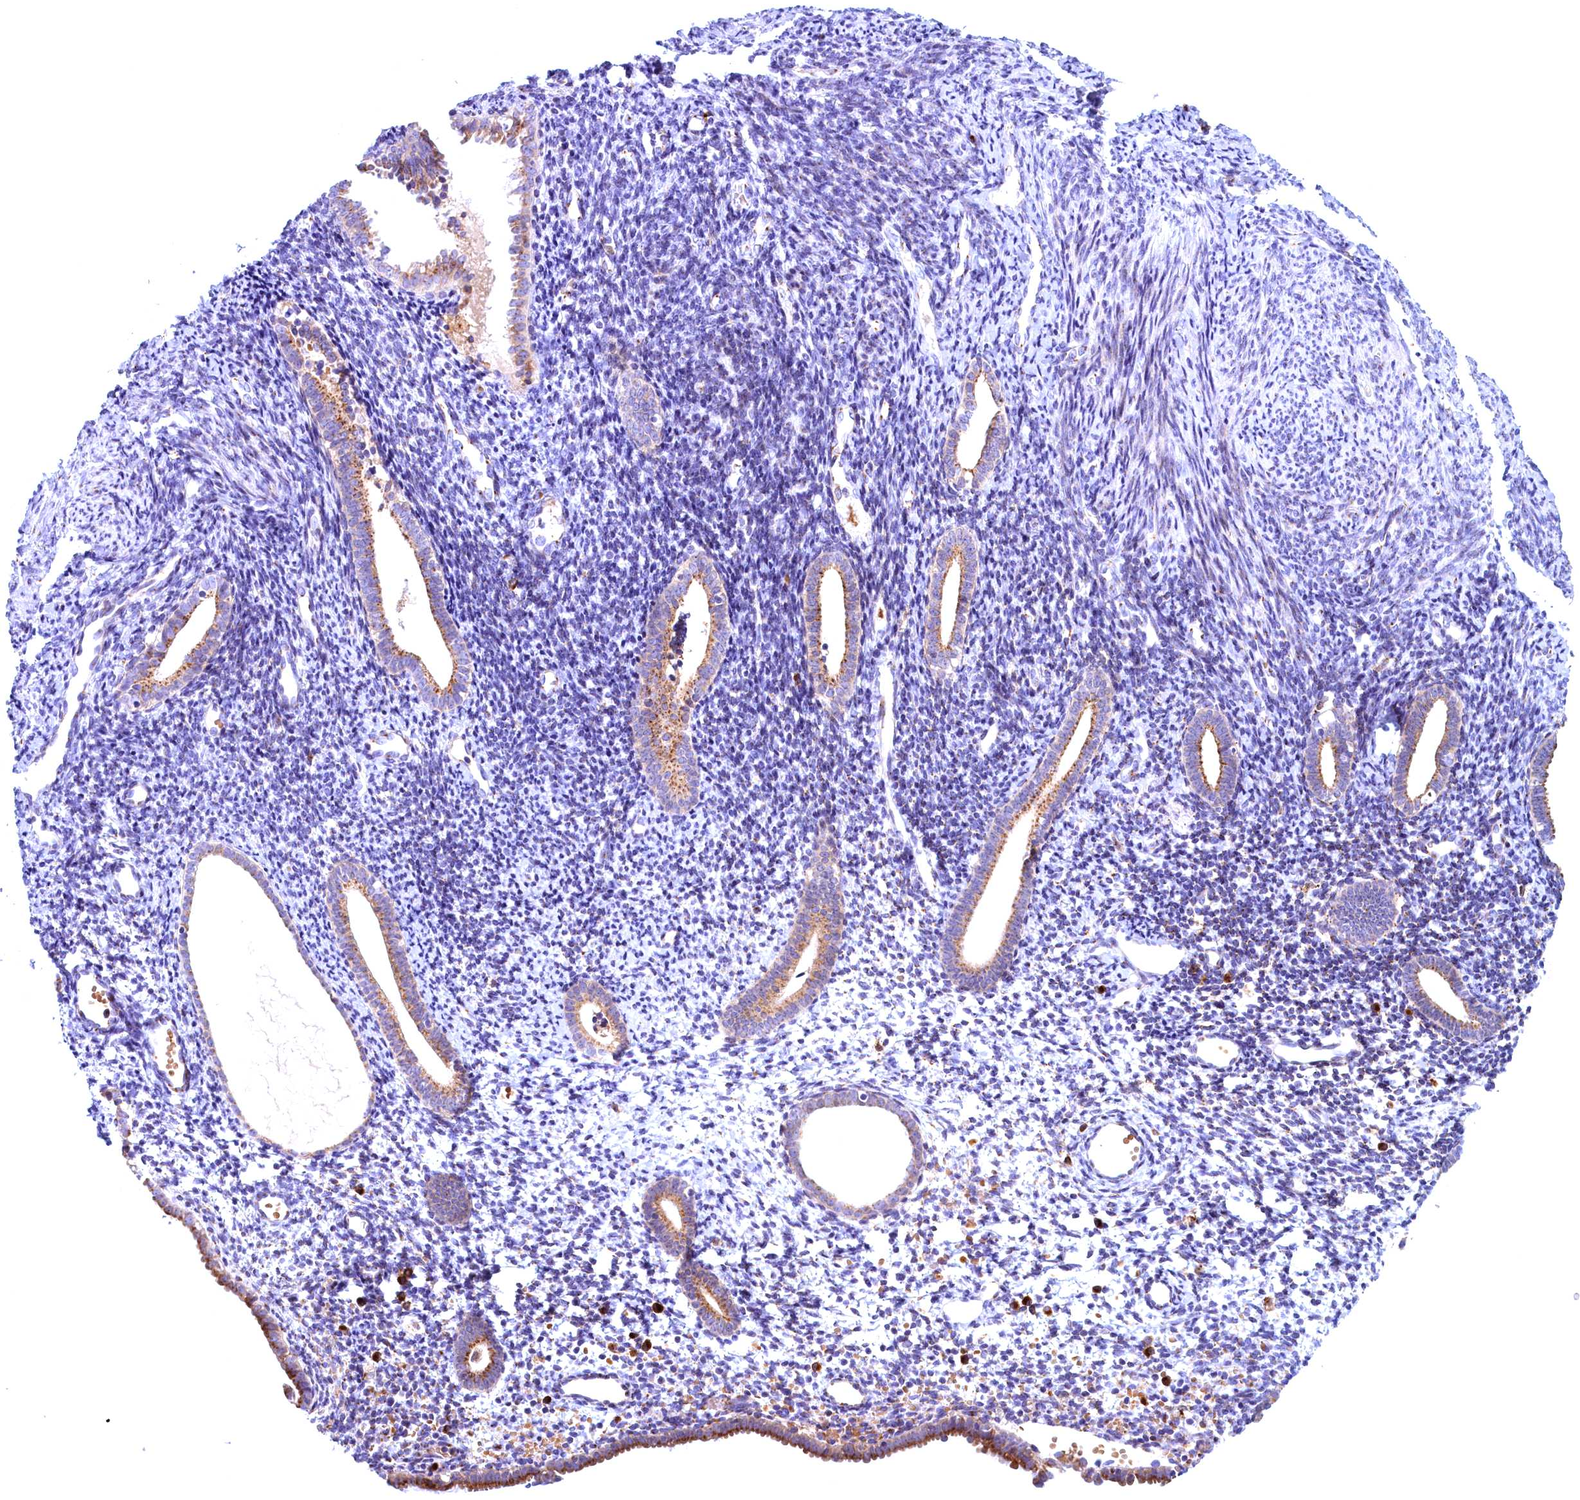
{"staining": {"intensity": "negative", "quantity": "none", "location": "none"}, "tissue": "endometrium", "cell_type": "Cells in endometrial stroma", "image_type": "normal", "snomed": [{"axis": "morphology", "description": "Normal tissue, NOS"}, {"axis": "topography", "description": "Endometrium"}], "caption": "Immunohistochemistry histopathology image of normal endometrium stained for a protein (brown), which demonstrates no staining in cells in endometrial stroma.", "gene": "BLVRB", "patient": {"sex": "female", "age": 56}}